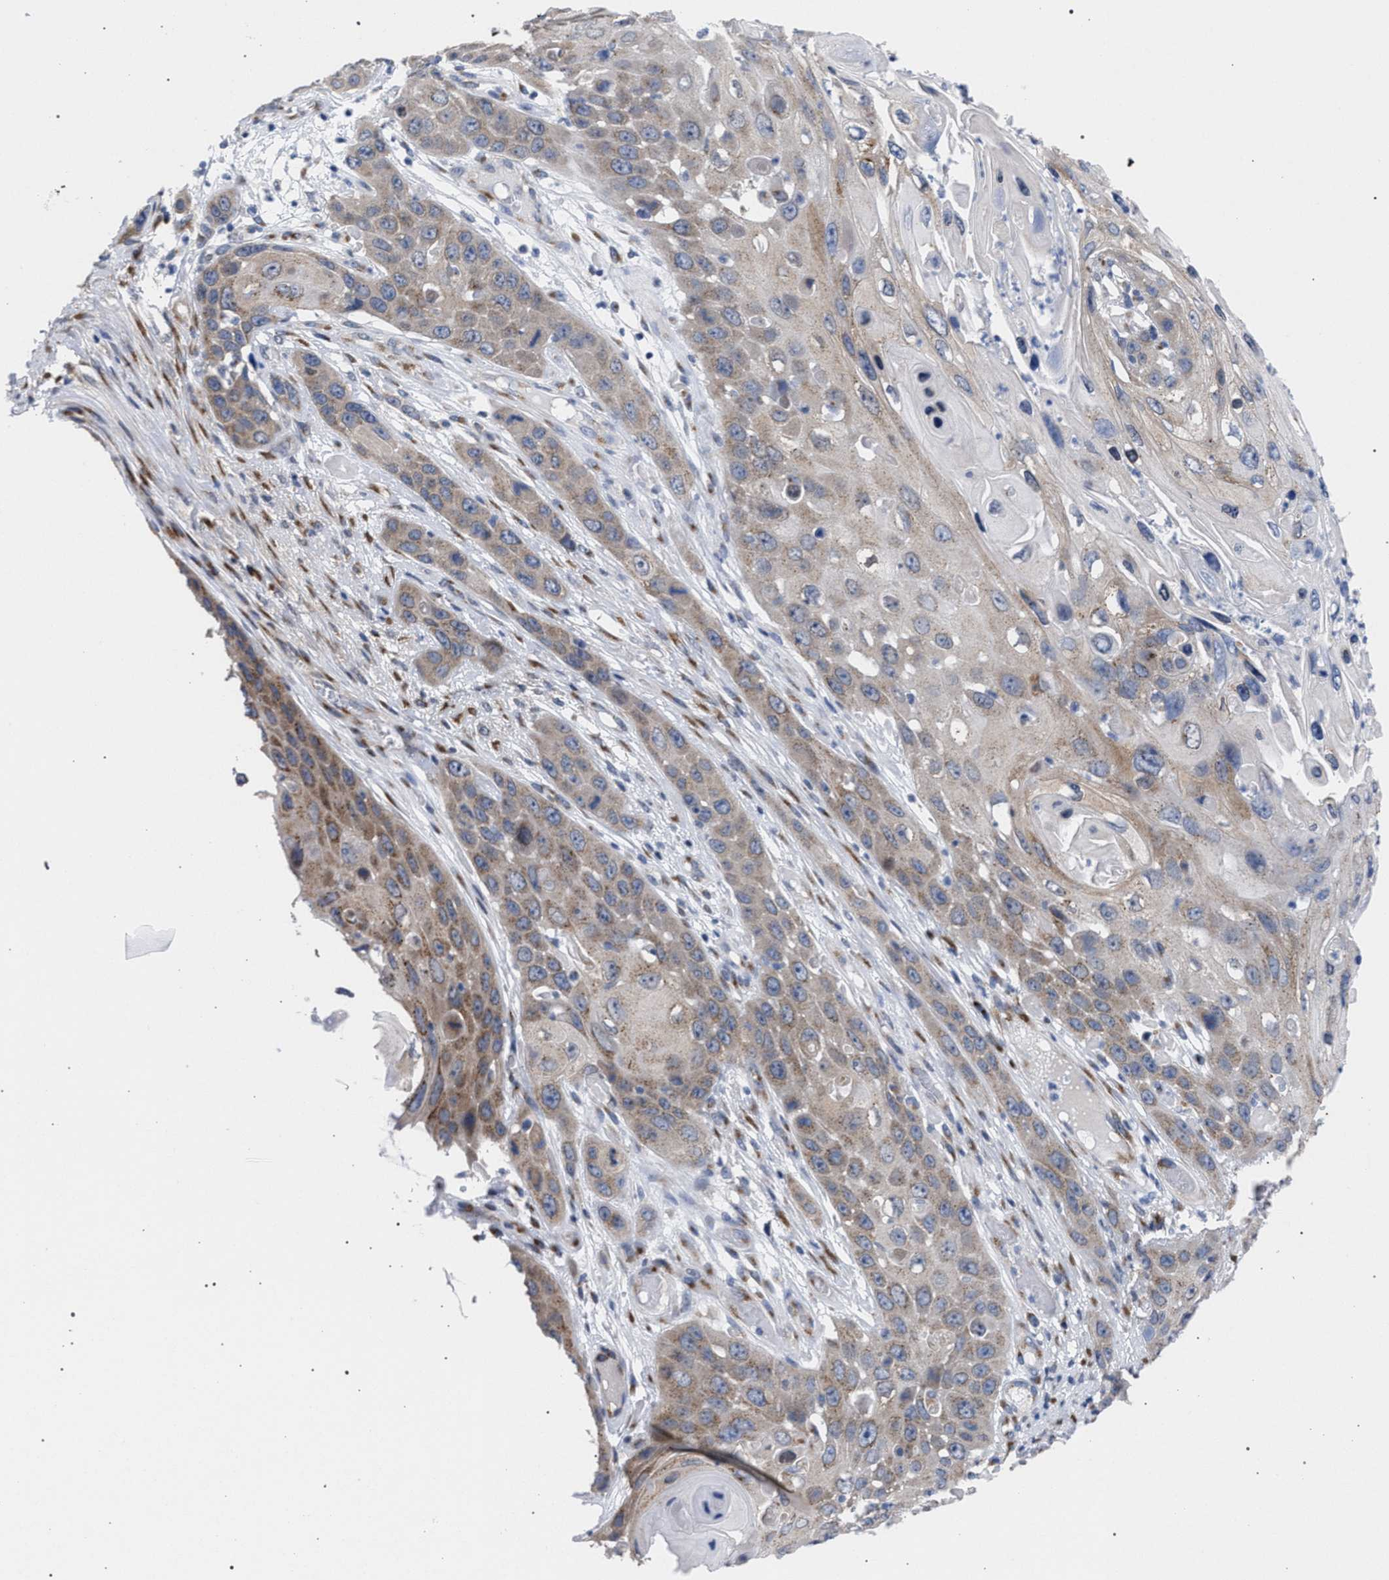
{"staining": {"intensity": "weak", "quantity": ">75%", "location": "cytoplasmic/membranous"}, "tissue": "skin cancer", "cell_type": "Tumor cells", "image_type": "cancer", "snomed": [{"axis": "morphology", "description": "Squamous cell carcinoma, NOS"}, {"axis": "topography", "description": "Skin"}], "caption": "Tumor cells demonstrate low levels of weak cytoplasmic/membranous staining in about >75% of cells in squamous cell carcinoma (skin).", "gene": "GOLGA2", "patient": {"sex": "male", "age": 55}}